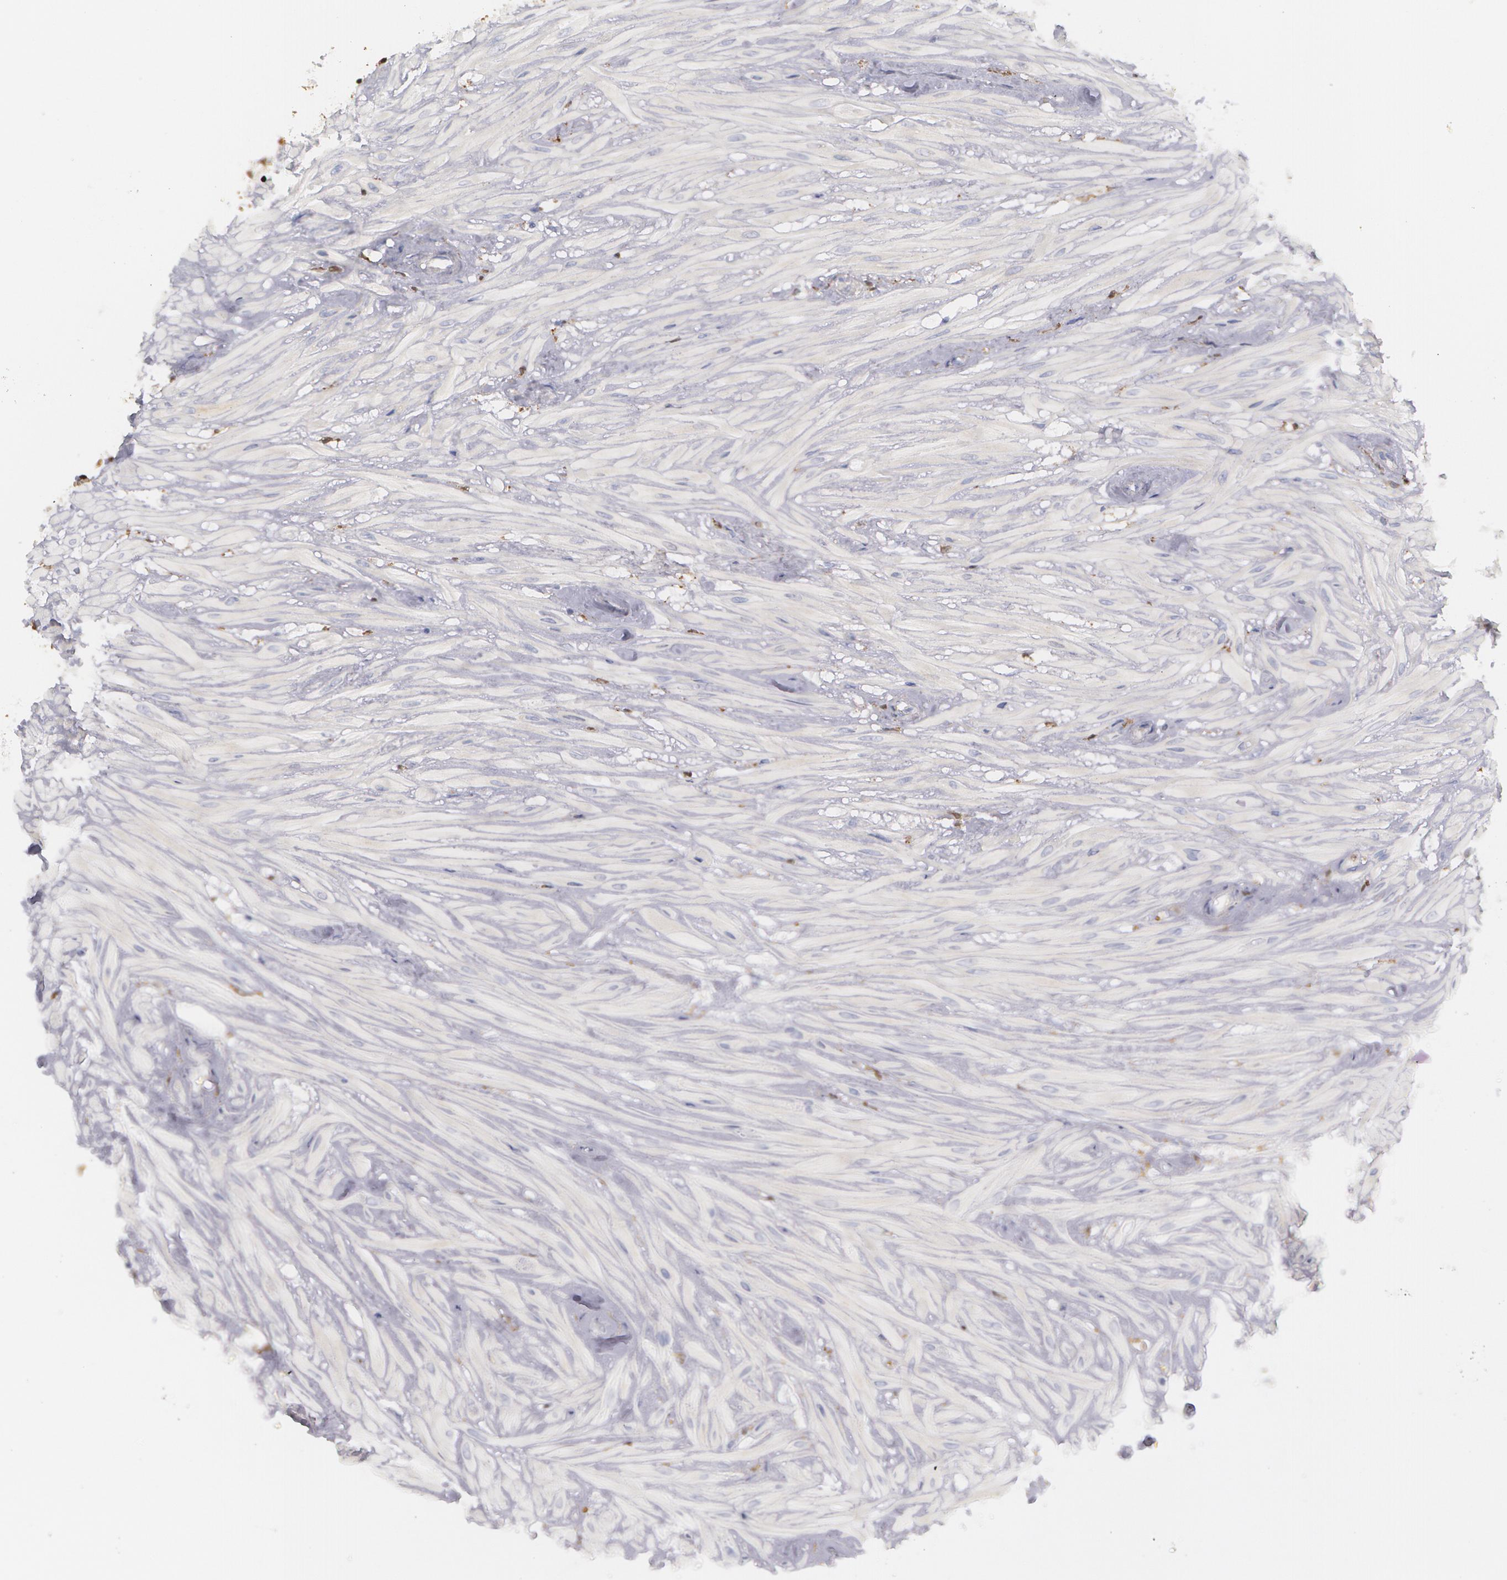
{"staining": {"intensity": "weak", "quantity": "25%-75%", "location": "cytoplasmic/membranous"}, "tissue": "seminal vesicle", "cell_type": "Glandular cells", "image_type": "normal", "snomed": [{"axis": "morphology", "description": "Normal tissue, NOS"}, {"axis": "morphology", "description": "Inflammation, NOS"}, {"axis": "topography", "description": "Urinary bladder"}, {"axis": "topography", "description": "Prostate"}, {"axis": "topography", "description": "Seminal veicle"}], "caption": "An immunohistochemistry (IHC) photomicrograph of normal tissue is shown. Protein staining in brown highlights weak cytoplasmic/membranous positivity in seminal vesicle within glandular cells. Using DAB (brown) and hematoxylin (blue) stains, captured at high magnification using brightfield microscopy.", "gene": "SYK", "patient": {"sex": "male", "age": 82}}